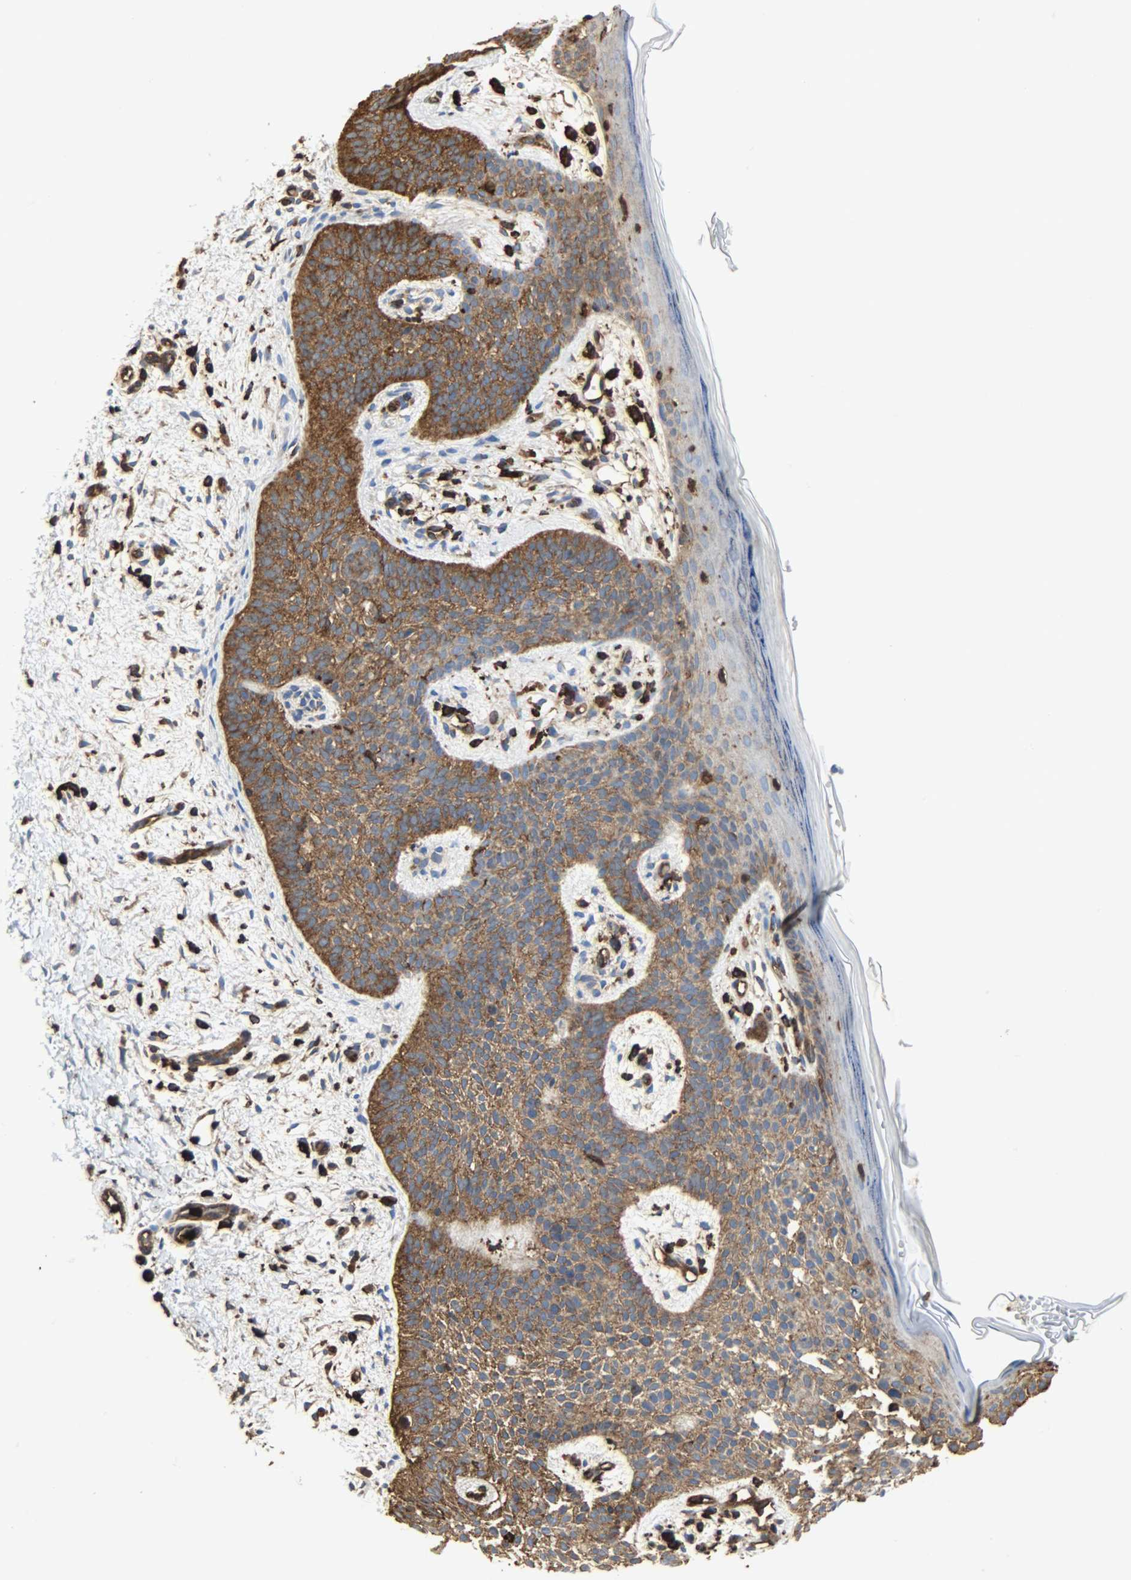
{"staining": {"intensity": "strong", "quantity": ">75%", "location": "cytoplasmic/membranous"}, "tissue": "skin cancer", "cell_type": "Tumor cells", "image_type": "cancer", "snomed": [{"axis": "morphology", "description": "Normal tissue, NOS"}, {"axis": "morphology", "description": "Basal cell carcinoma"}, {"axis": "topography", "description": "Skin"}], "caption": "Immunohistochemistry (IHC) of human skin cancer (basal cell carcinoma) reveals high levels of strong cytoplasmic/membranous staining in approximately >75% of tumor cells. (Brightfield microscopy of DAB IHC at high magnification).", "gene": "VASP", "patient": {"sex": "female", "age": 69}}